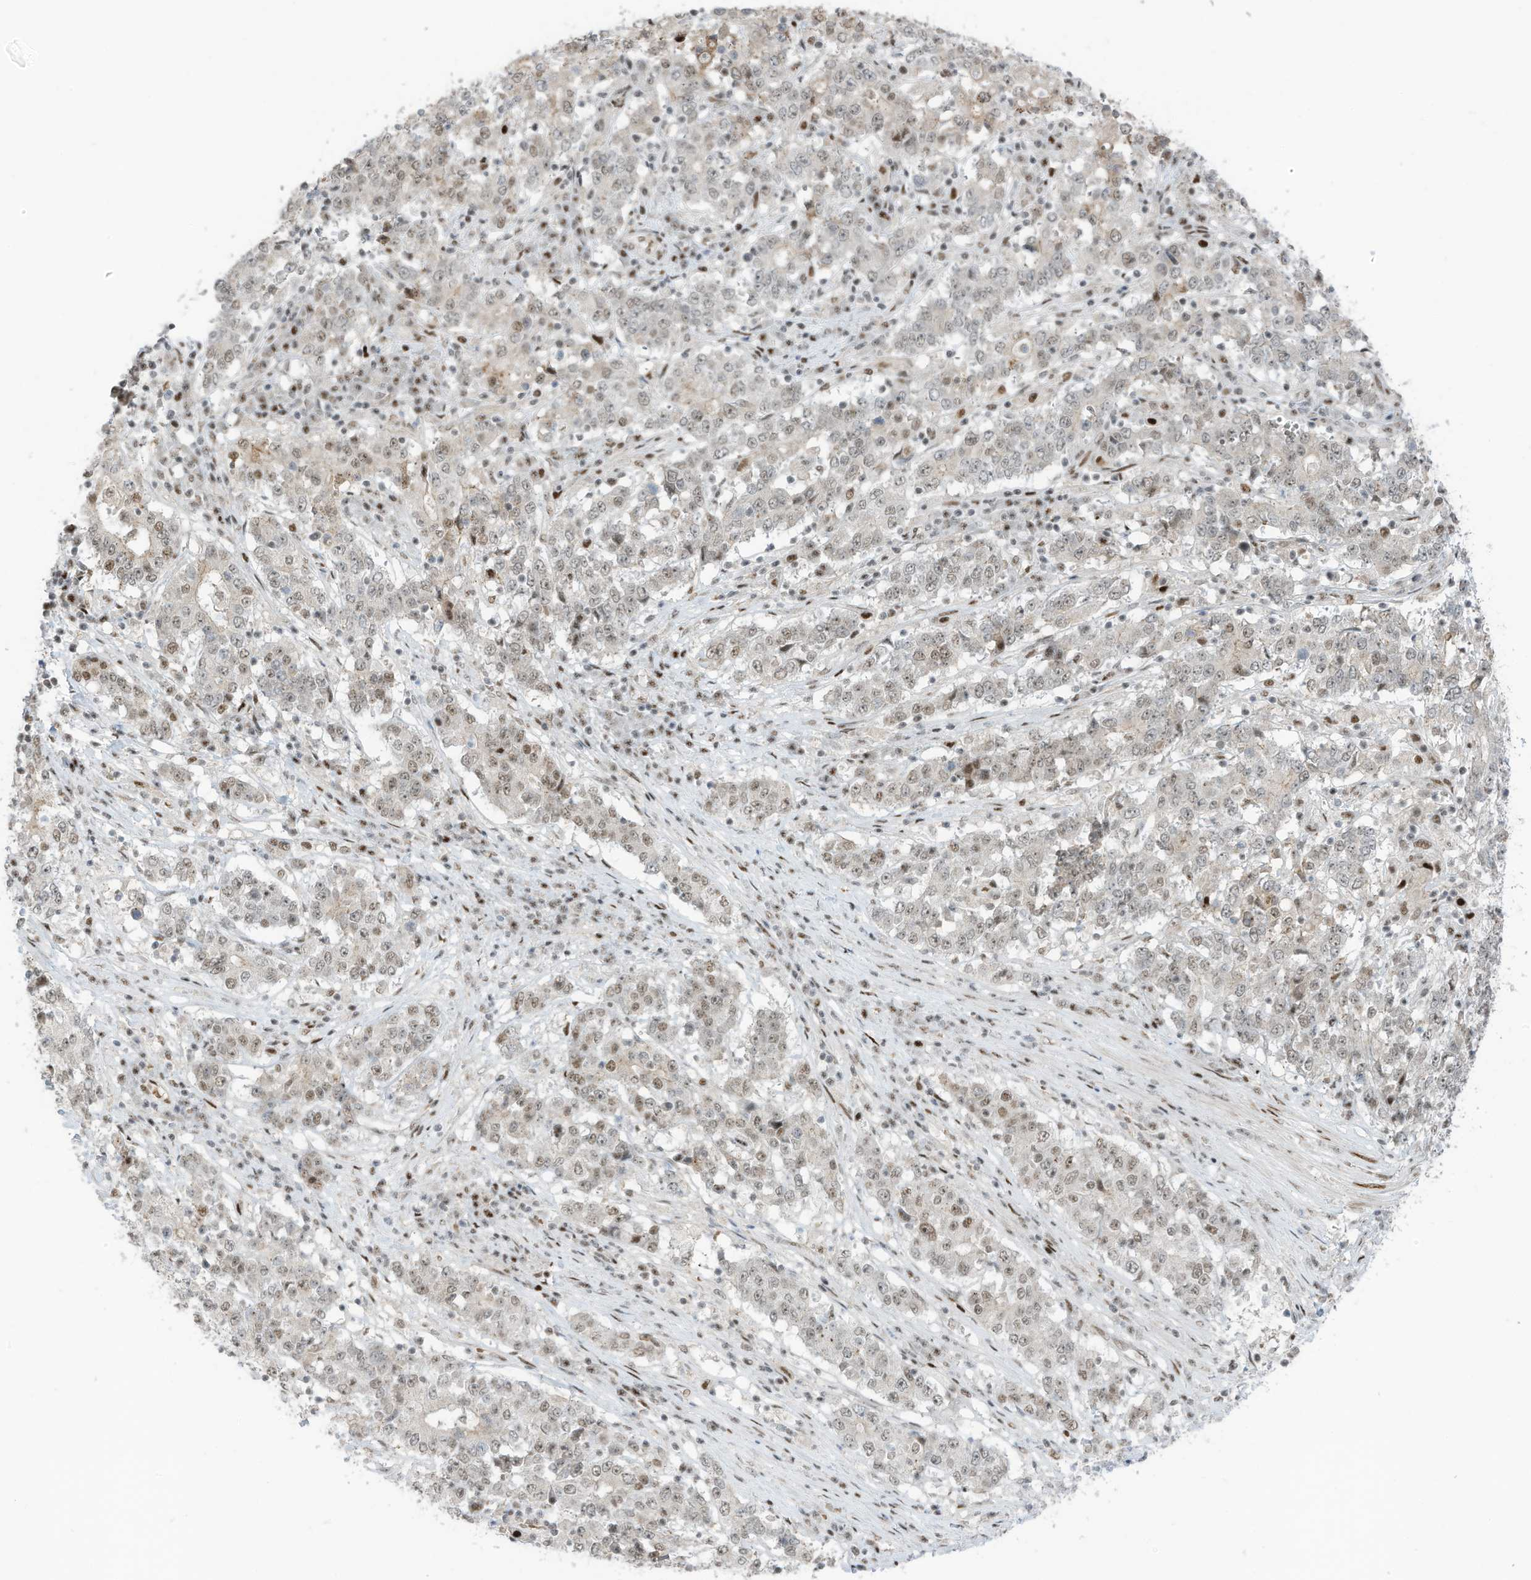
{"staining": {"intensity": "weak", "quantity": "<25%", "location": "nuclear"}, "tissue": "stomach cancer", "cell_type": "Tumor cells", "image_type": "cancer", "snomed": [{"axis": "morphology", "description": "Adenocarcinoma, NOS"}, {"axis": "topography", "description": "Stomach"}], "caption": "This photomicrograph is of adenocarcinoma (stomach) stained with IHC to label a protein in brown with the nuclei are counter-stained blue. There is no positivity in tumor cells.", "gene": "ZCWPW2", "patient": {"sex": "male", "age": 59}}